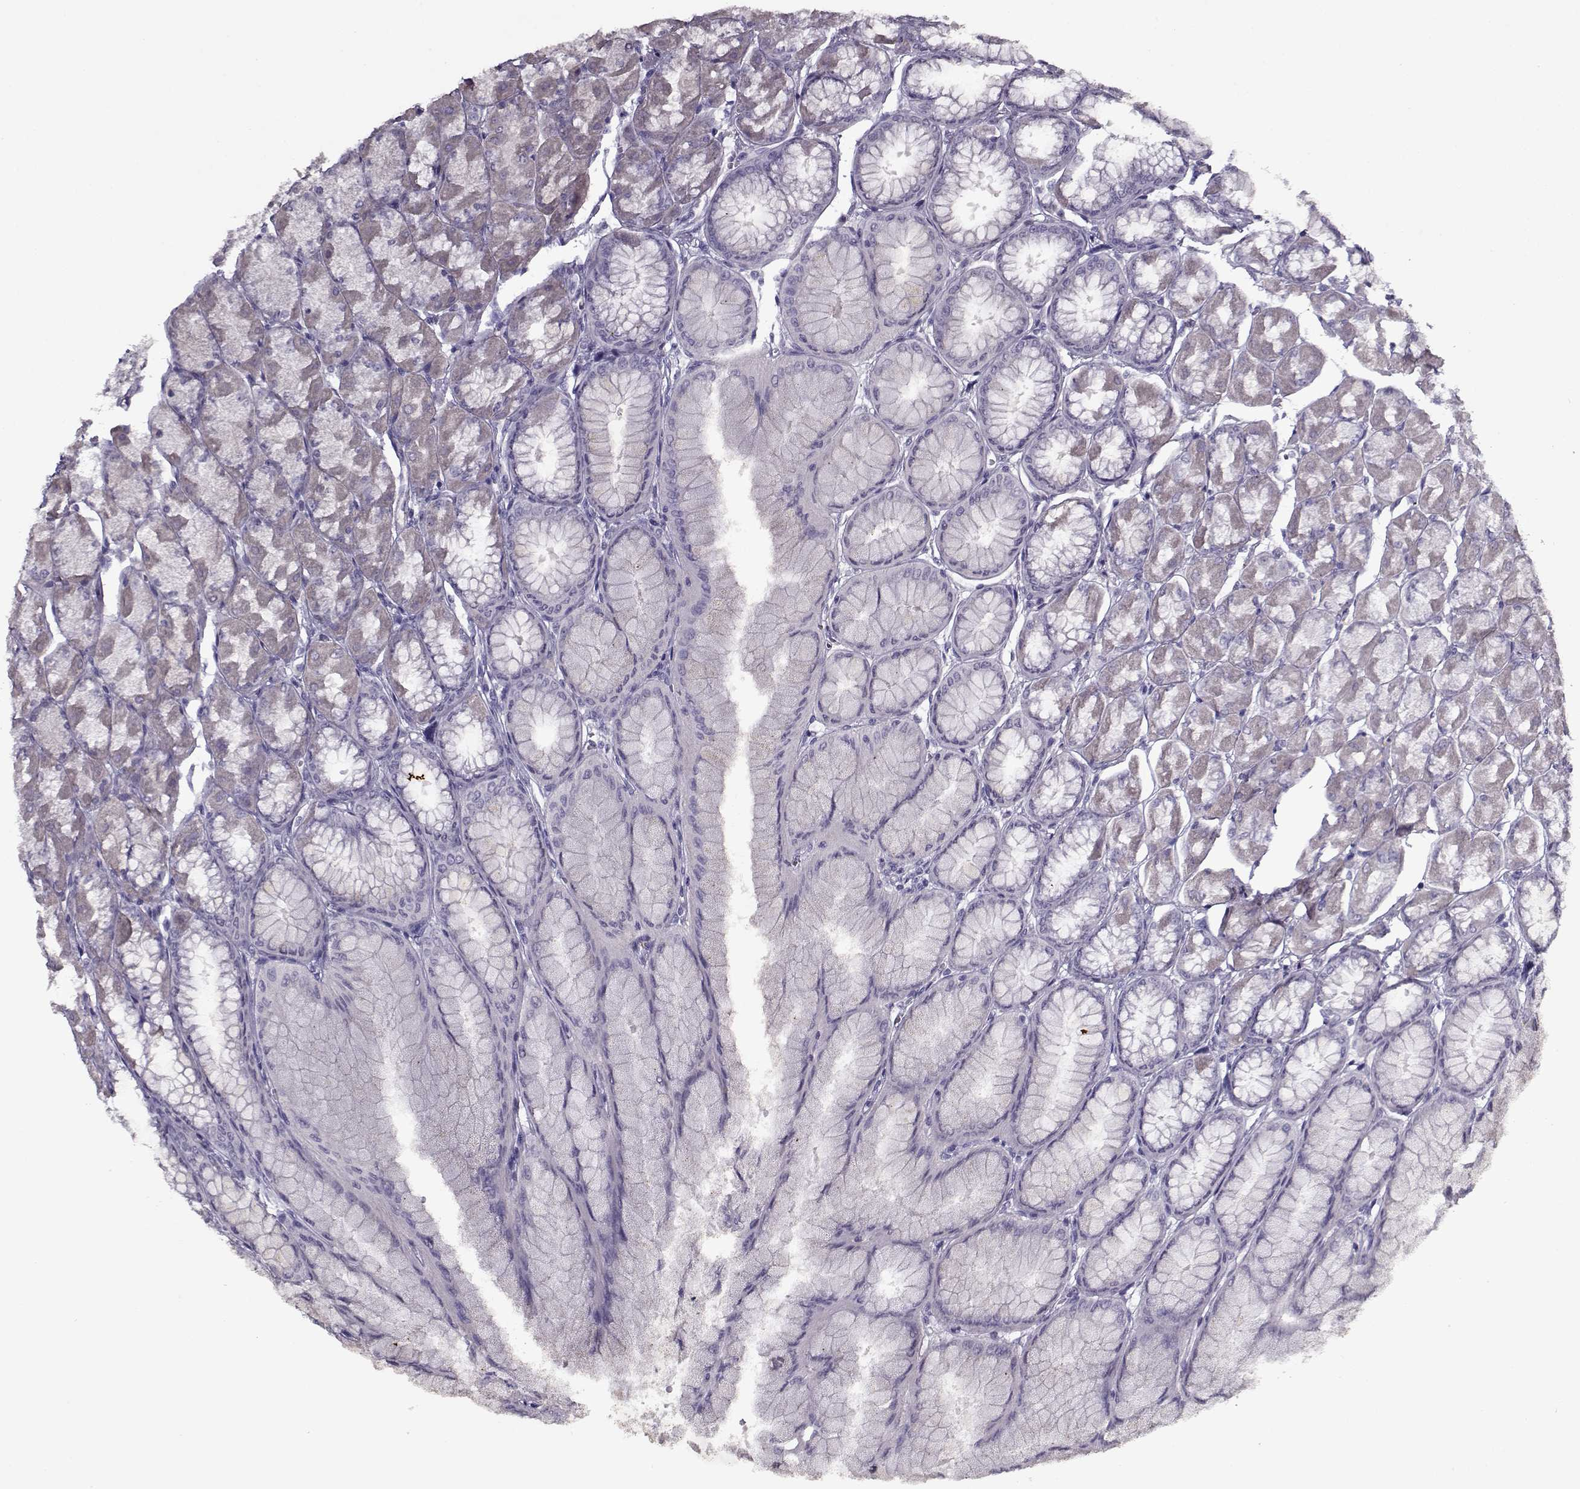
{"staining": {"intensity": "weak", "quantity": "<25%", "location": "cytoplasmic/membranous"}, "tissue": "stomach", "cell_type": "Glandular cells", "image_type": "normal", "snomed": [{"axis": "morphology", "description": "Normal tissue, NOS"}, {"axis": "topography", "description": "Stomach, upper"}], "caption": "Immunohistochemistry of benign stomach displays no expression in glandular cells.", "gene": "SEC16B", "patient": {"sex": "male", "age": 60}}